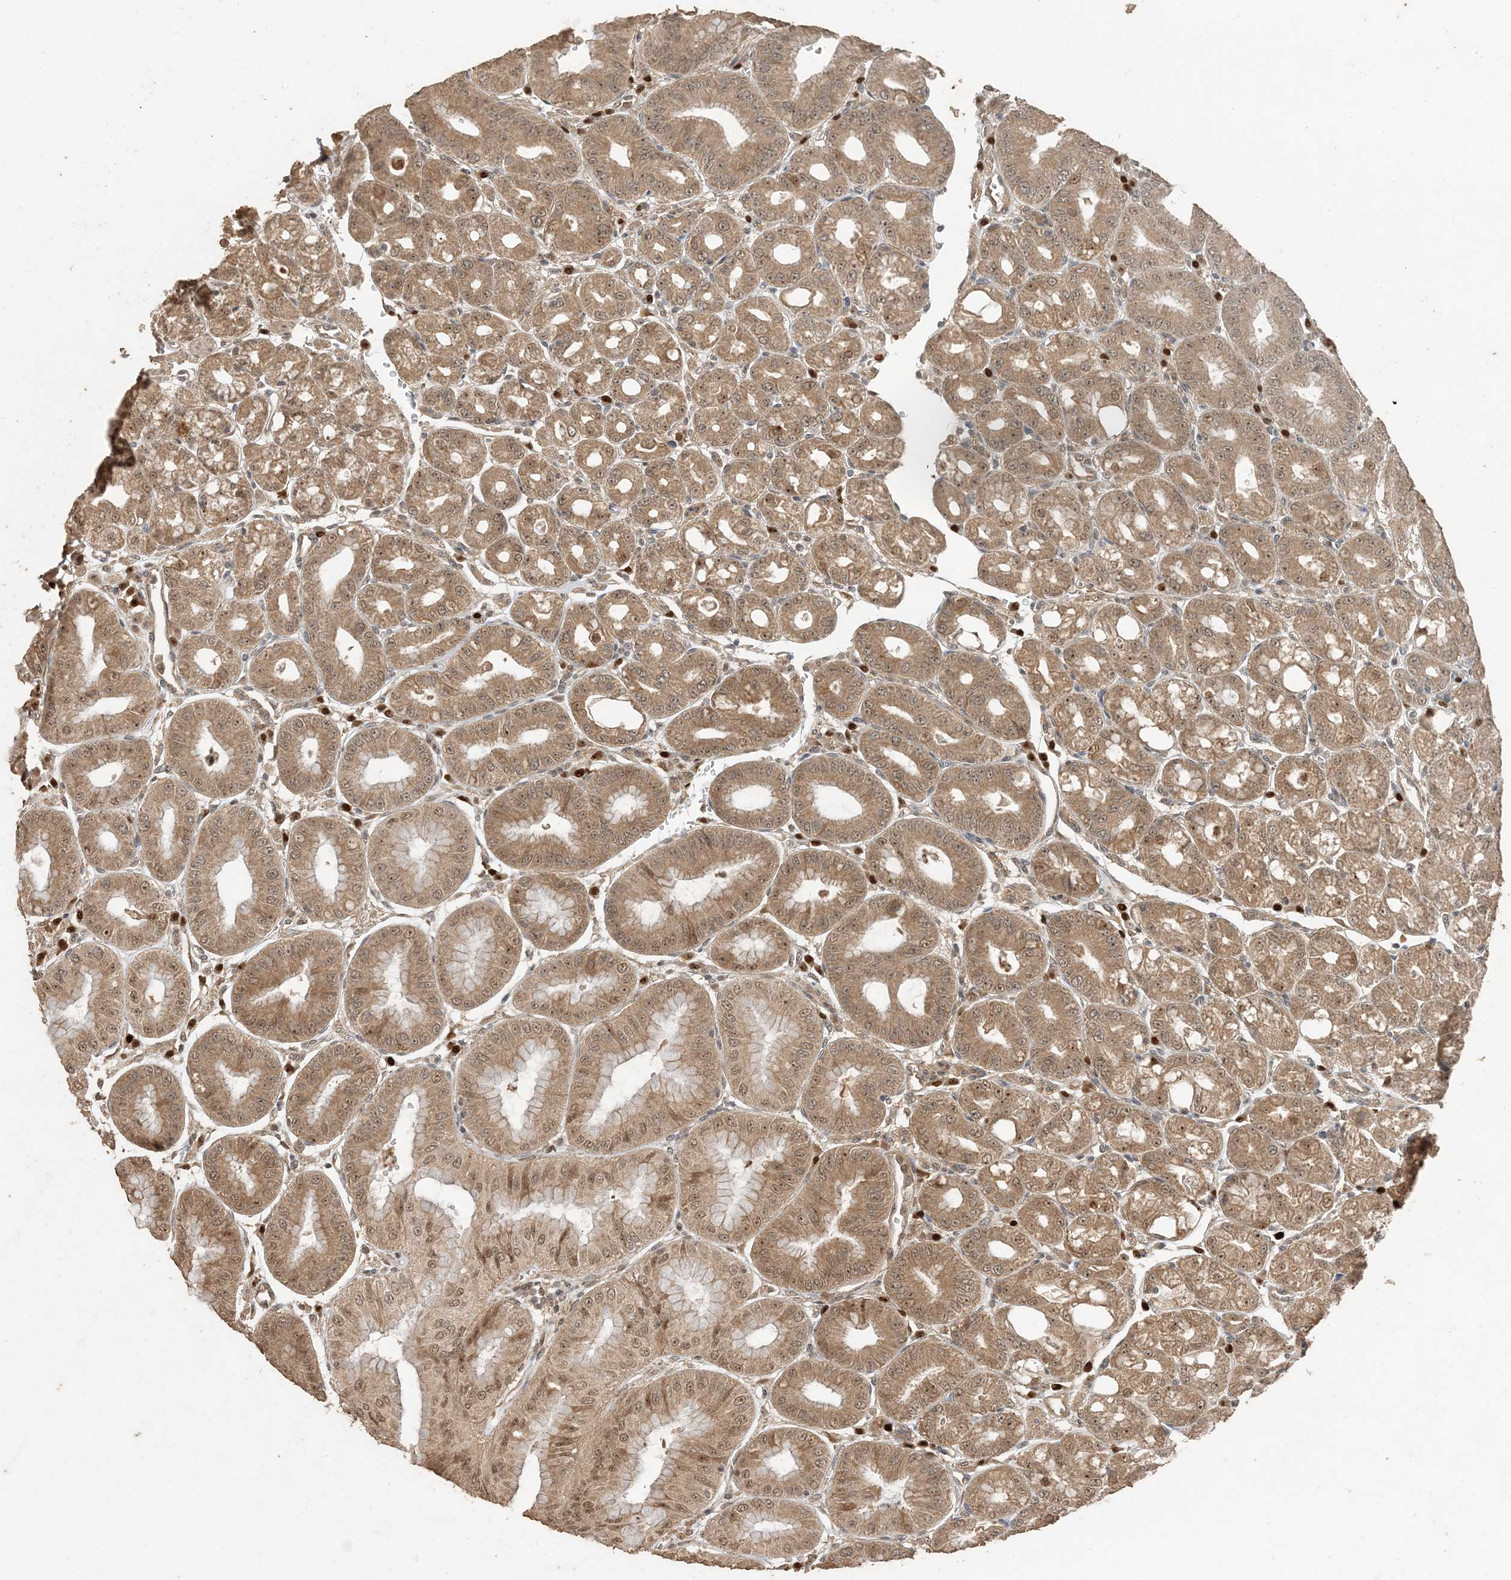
{"staining": {"intensity": "moderate", "quantity": ">75%", "location": "cytoplasmic/membranous,nuclear"}, "tissue": "stomach", "cell_type": "Glandular cells", "image_type": "normal", "snomed": [{"axis": "morphology", "description": "Normal tissue, NOS"}, {"axis": "topography", "description": "Stomach, lower"}], "caption": "A photomicrograph of human stomach stained for a protein shows moderate cytoplasmic/membranous,nuclear brown staining in glandular cells.", "gene": "ATP13A2", "patient": {"sex": "male", "age": 71}}